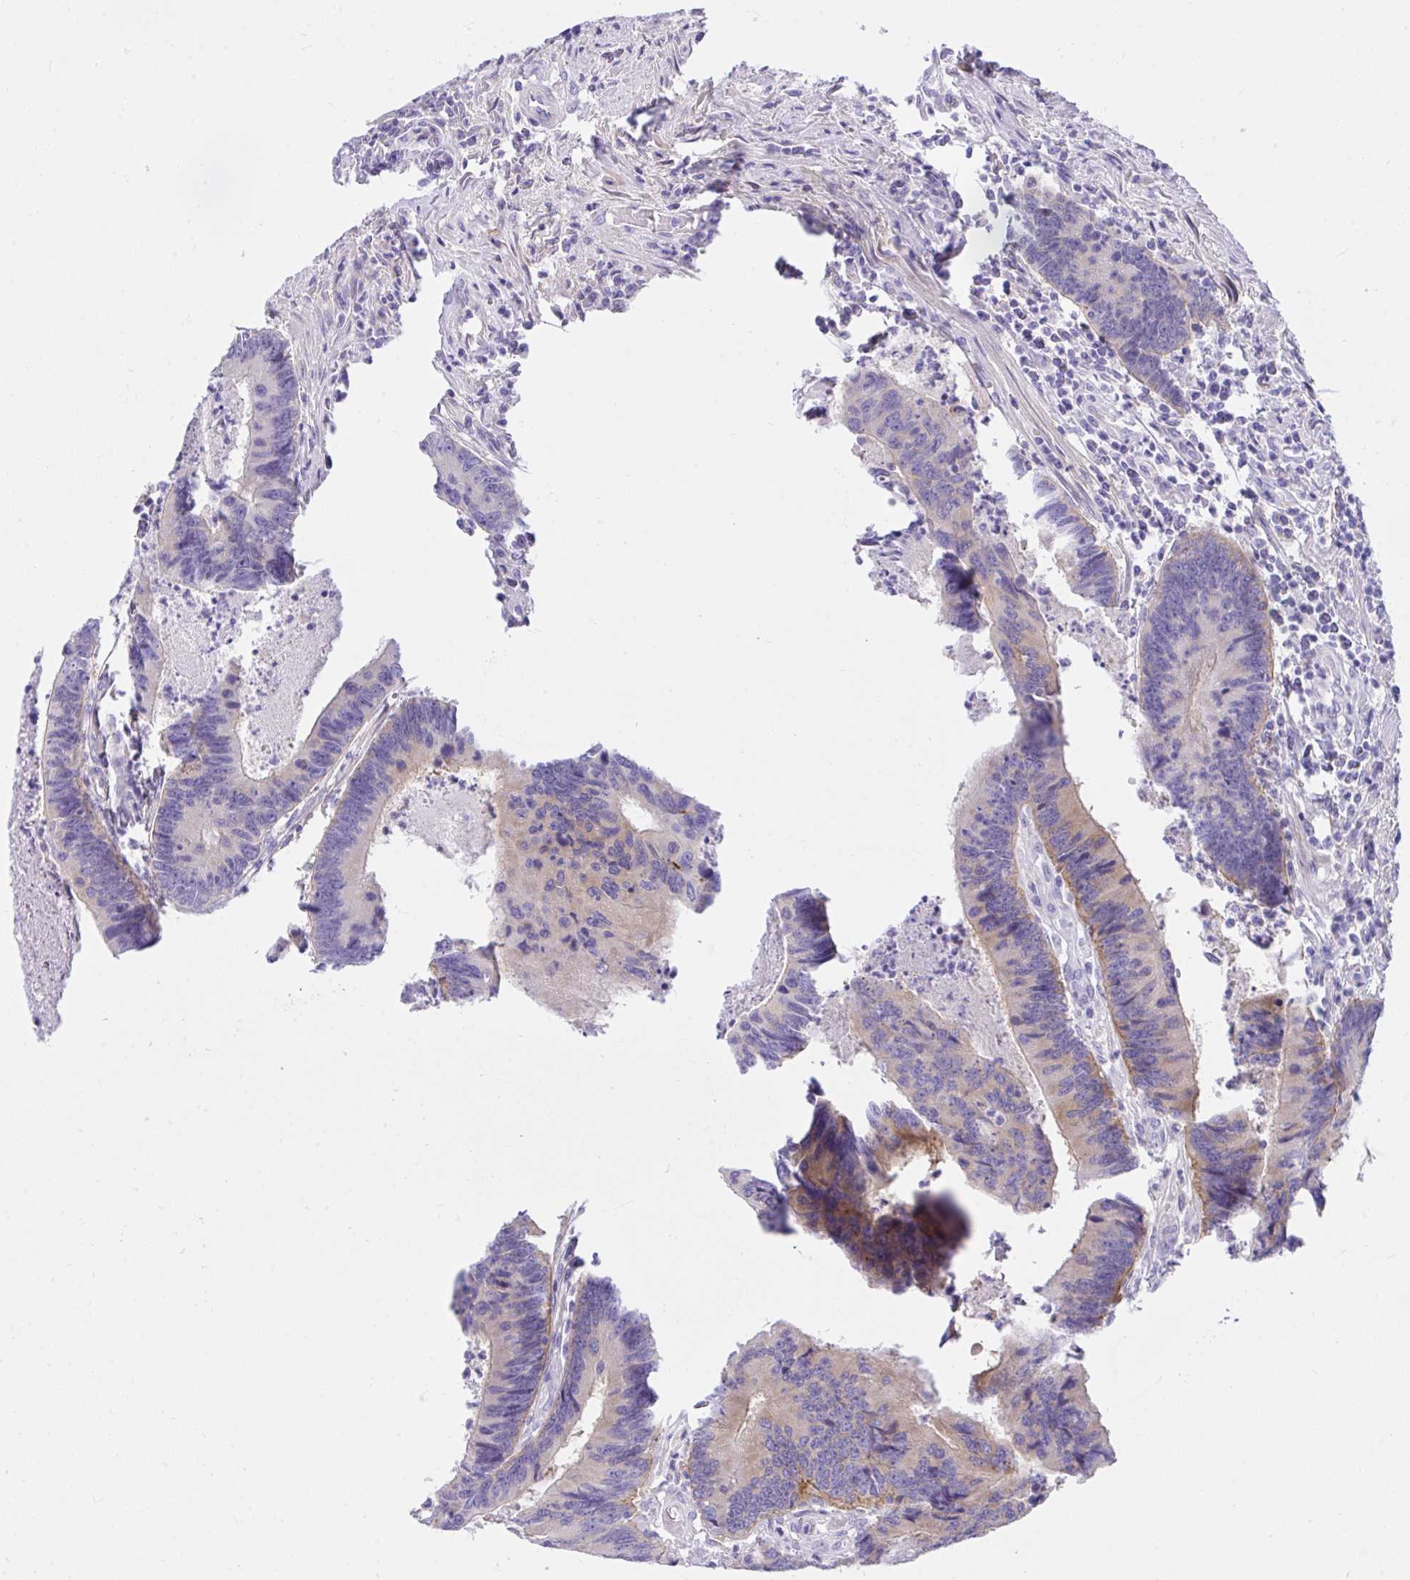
{"staining": {"intensity": "weak", "quantity": "<25%", "location": "cytoplasmic/membranous"}, "tissue": "colorectal cancer", "cell_type": "Tumor cells", "image_type": "cancer", "snomed": [{"axis": "morphology", "description": "Adenocarcinoma, NOS"}, {"axis": "topography", "description": "Colon"}], "caption": "Histopathology image shows no significant protein staining in tumor cells of colorectal cancer.", "gene": "TLN2", "patient": {"sex": "female", "age": 67}}